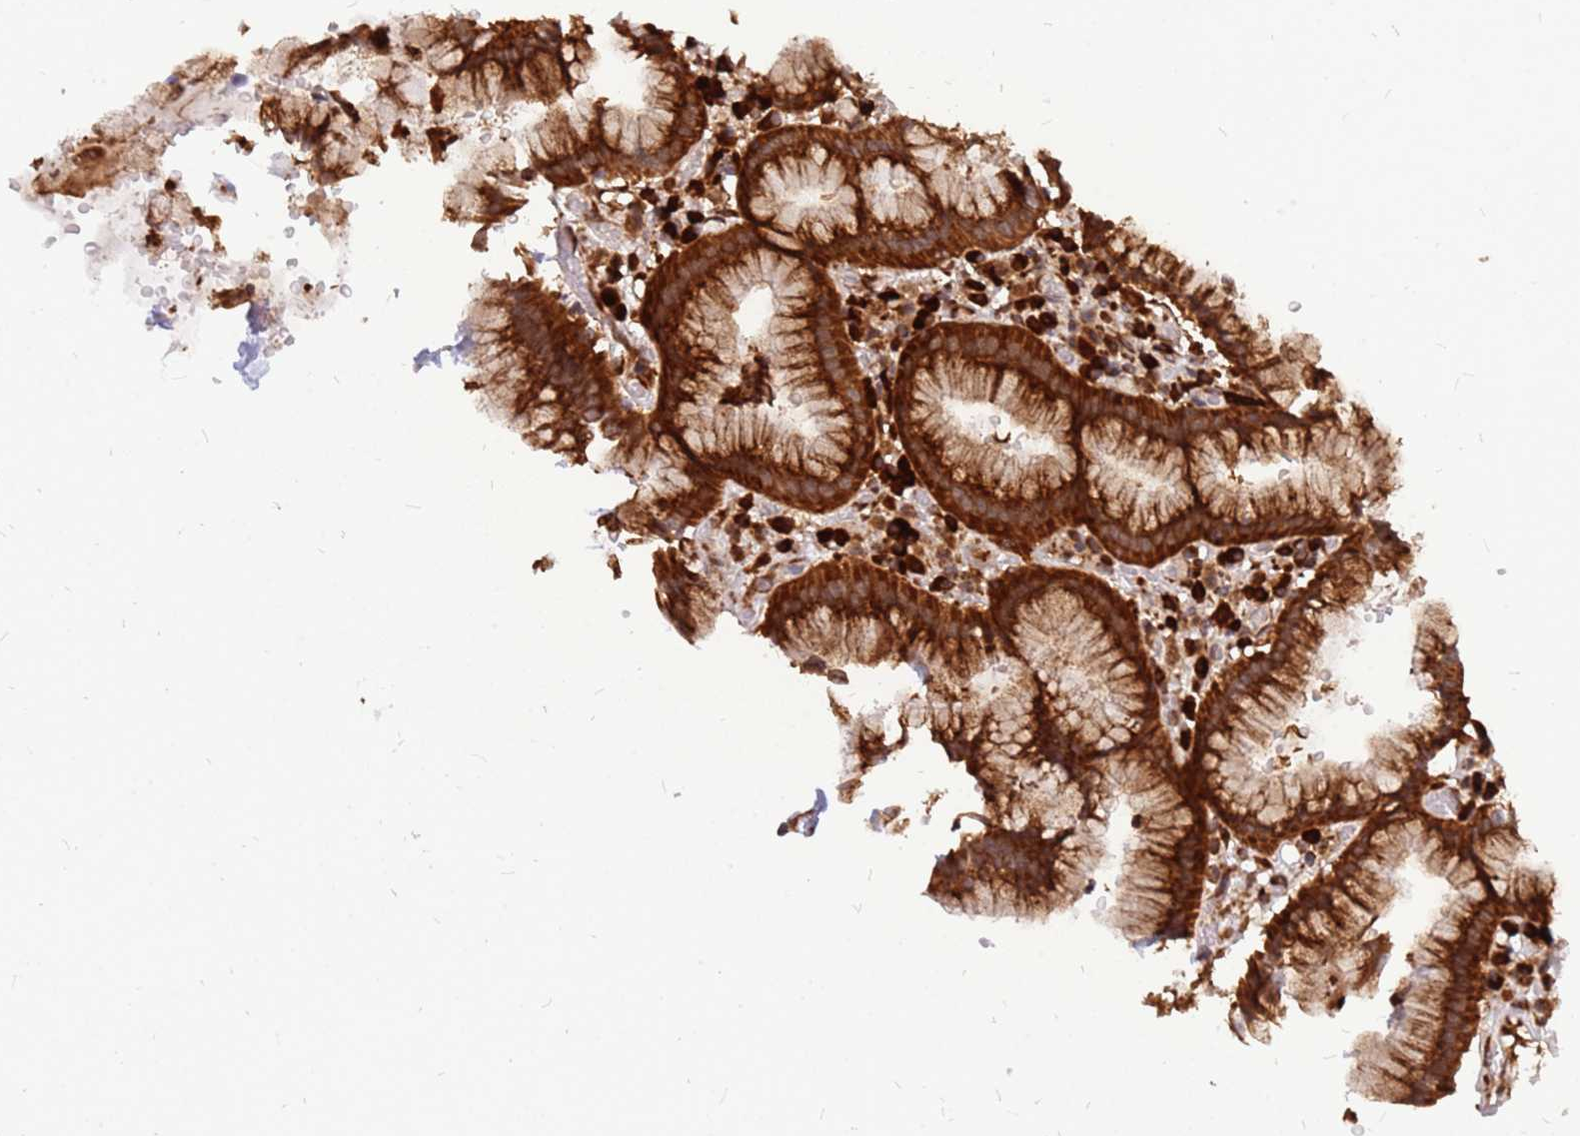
{"staining": {"intensity": "strong", "quantity": ">75%", "location": "cytoplasmic/membranous,nuclear"}, "tissue": "stomach", "cell_type": "Glandular cells", "image_type": "normal", "snomed": [{"axis": "morphology", "description": "Normal tissue, NOS"}, {"axis": "topography", "description": "Stomach"}], "caption": "About >75% of glandular cells in normal human stomach demonstrate strong cytoplasmic/membranous,nuclear protein positivity as visualized by brown immunohistochemical staining.", "gene": "RPL8", "patient": {"sex": "male", "age": 55}}